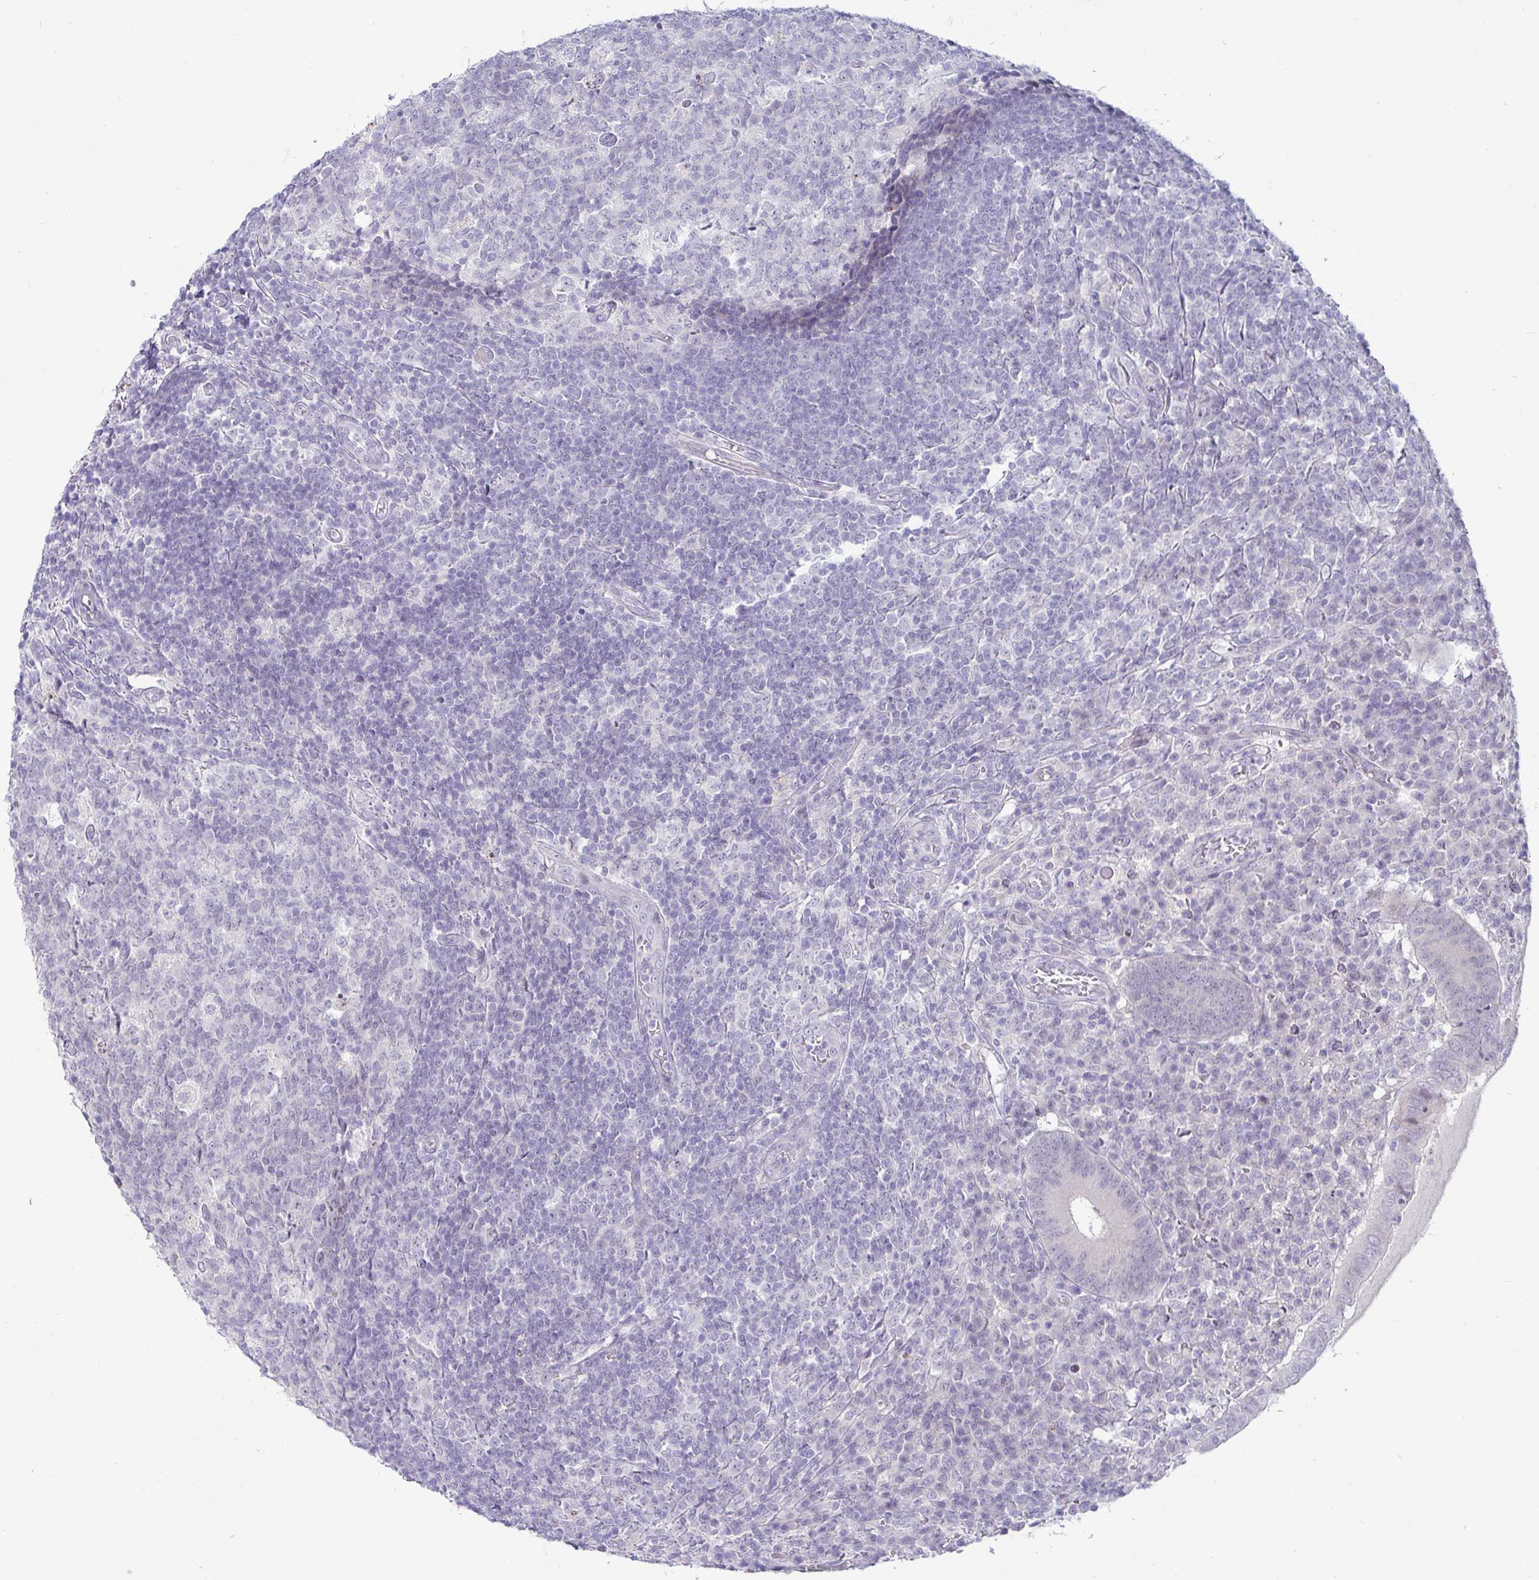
{"staining": {"intensity": "moderate", "quantity": "25%-75%", "location": "cytoplasmic/membranous"}, "tissue": "appendix", "cell_type": "Glandular cells", "image_type": "normal", "snomed": [{"axis": "morphology", "description": "Normal tissue, NOS"}, {"axis": "topography", "description": "Appendix"}], "caption": "Human appendix stained for a protein (brown) demonstrates moderate cytoplasmic/membranous positive positivity in approximately 25%-75% of glandular cells.", "gene": "GSTM1", "patient": {"sex": "male", "age": 18}}